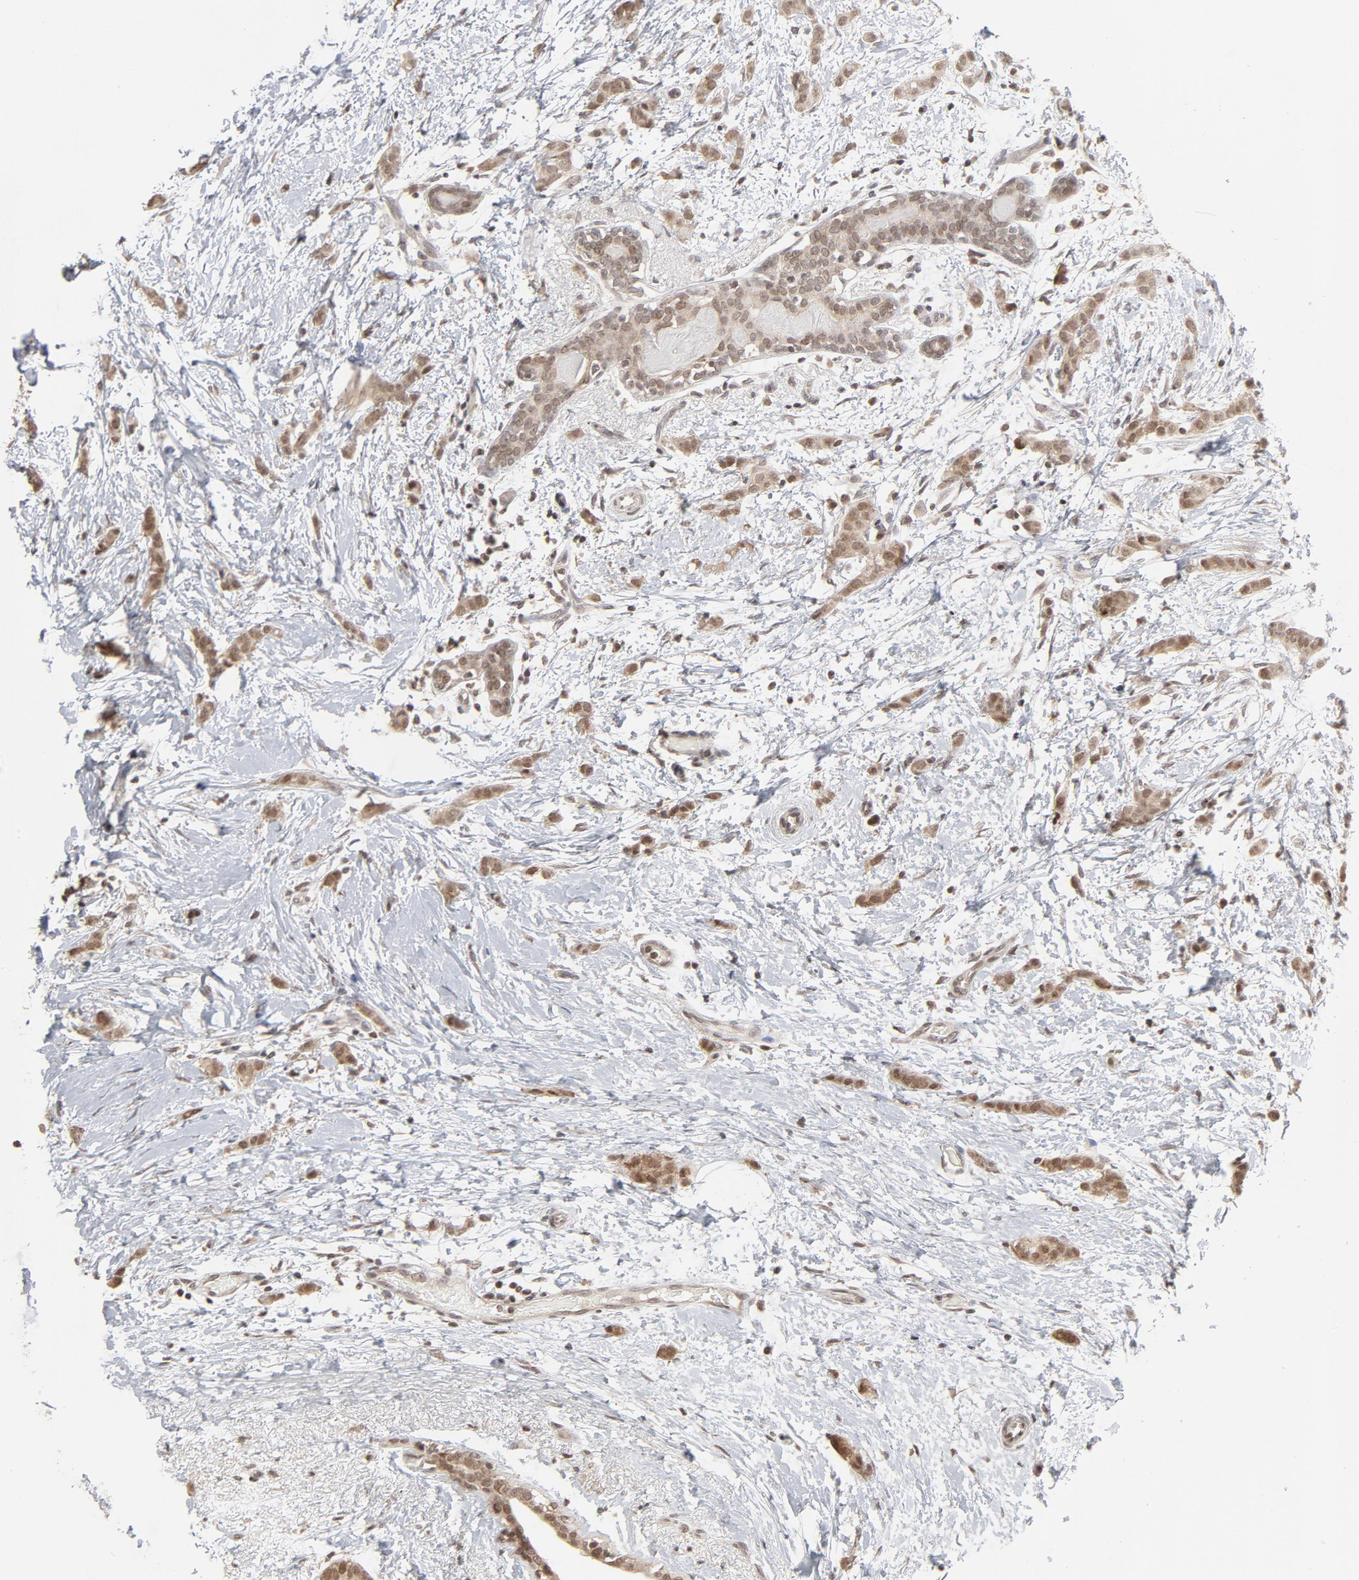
{"staining": {"intensity": "moderate", "quantity": ">75%", "location": "cytoplasmic/membranous,nuclear"}, "tissue": "breast cancer", "cell_type": "Tumor cells", "image_type": "cancer", "snomed": [{"axis": "morphology", "description": "Lobular carcinoma"}, {"axis": "topography", "description": "Breast"}], "caption": "Tumor cells demonstrate medium levels of moderate cytoplasmic/membranous and nuclear positivity in about >75% of cells in human breast lobular carcinoma.", "gene": "ARIH1", "patient": {"sex": "female", "age": 55}}